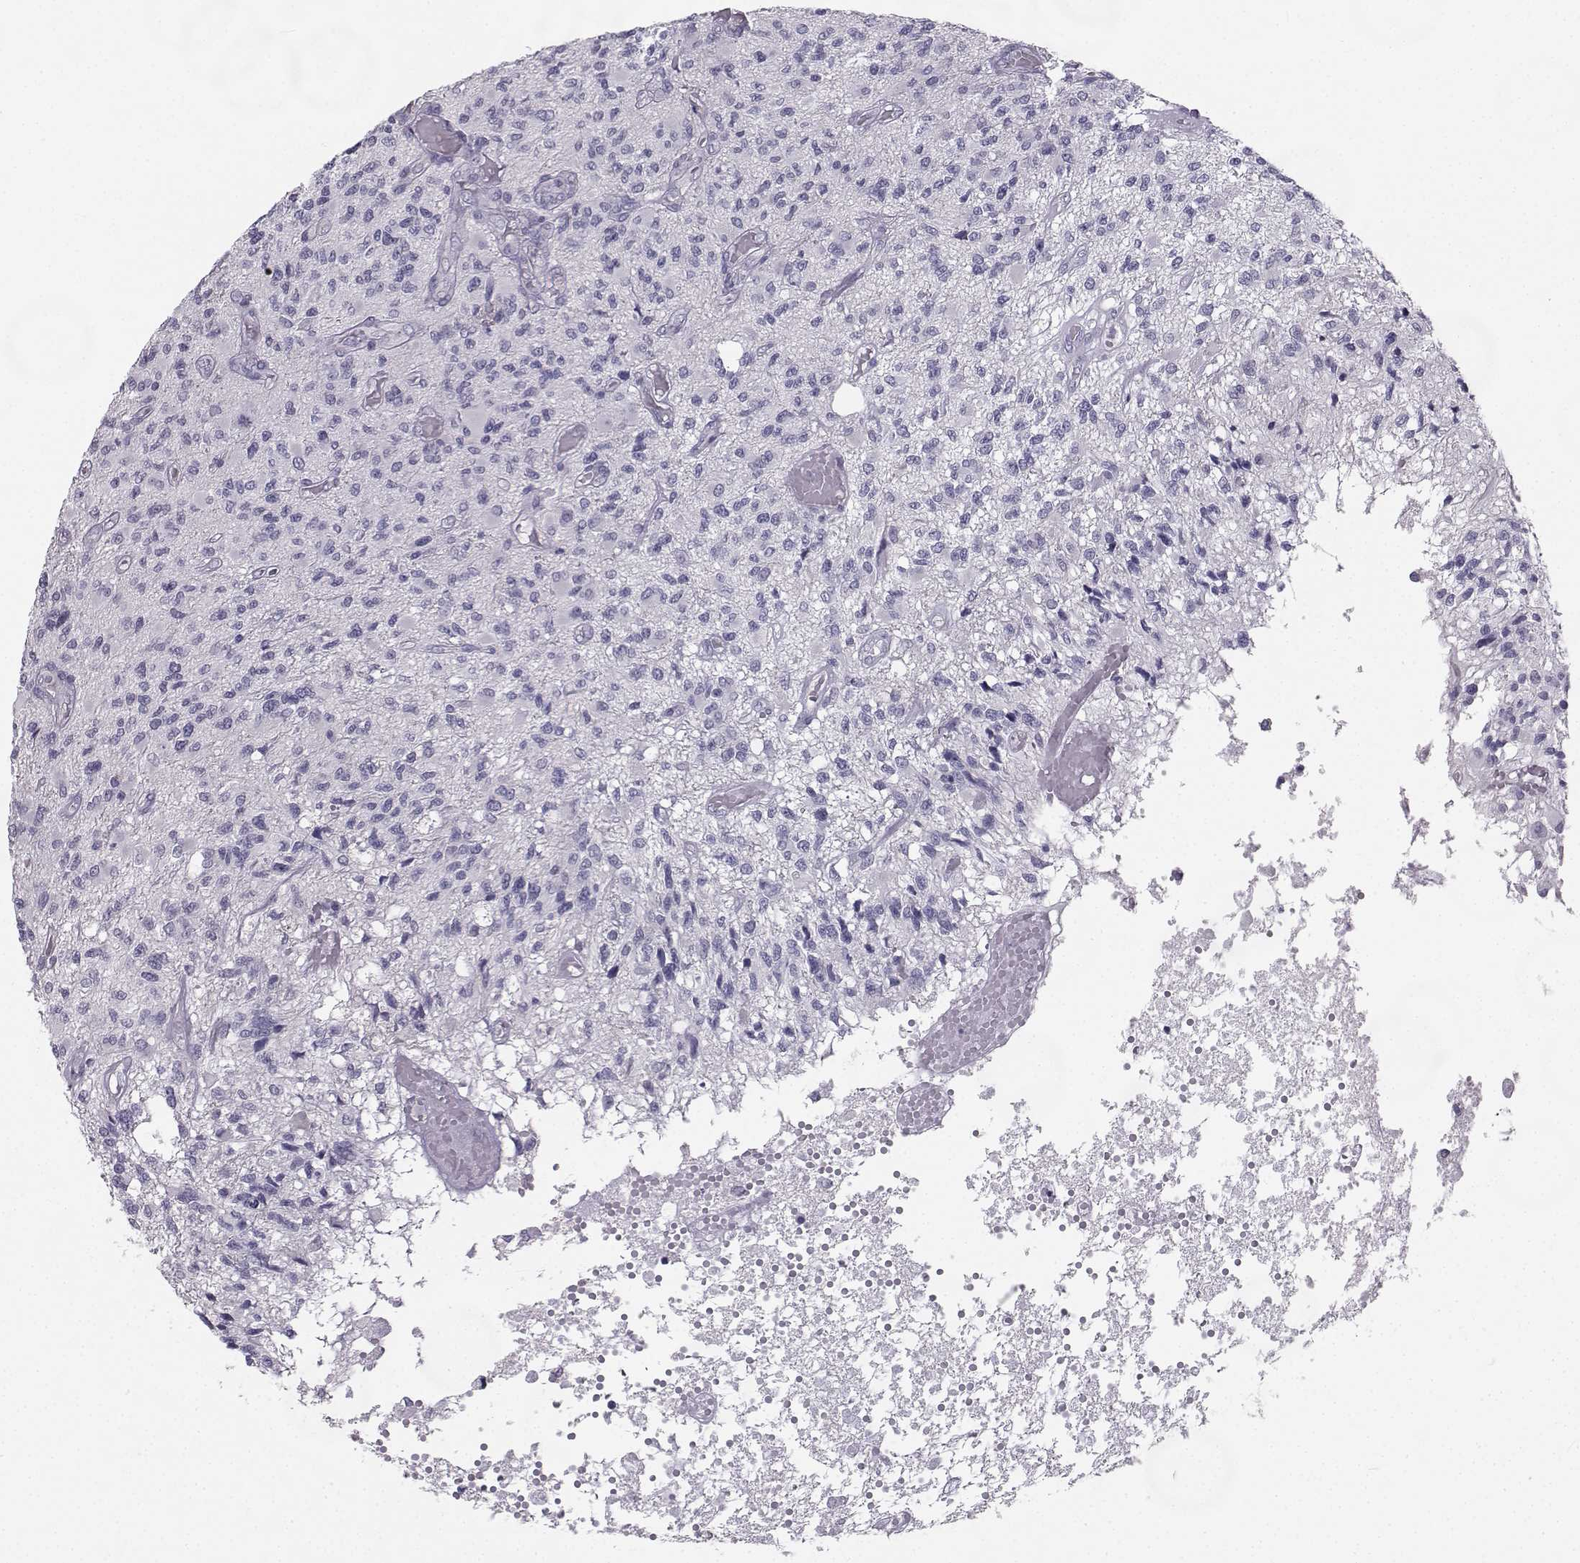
{"staining": {"intensity": "negative", "quantity": "none", "location": "none"}, "tissue": "glioma", "cell_type": "Tumor cells", "image_type": "cancer", "snomed": [{"axis": "morphology", "description": "Glioma, malignant, High grade"}, {"axis": "topography", "description": "Brain"}], "caption": "Protein analysis of malignant glioma (high-grade) shows no significant positivity in tumor cells.", "gene": "SYCE1", "patient": {"sex": "female", "age": 63}}